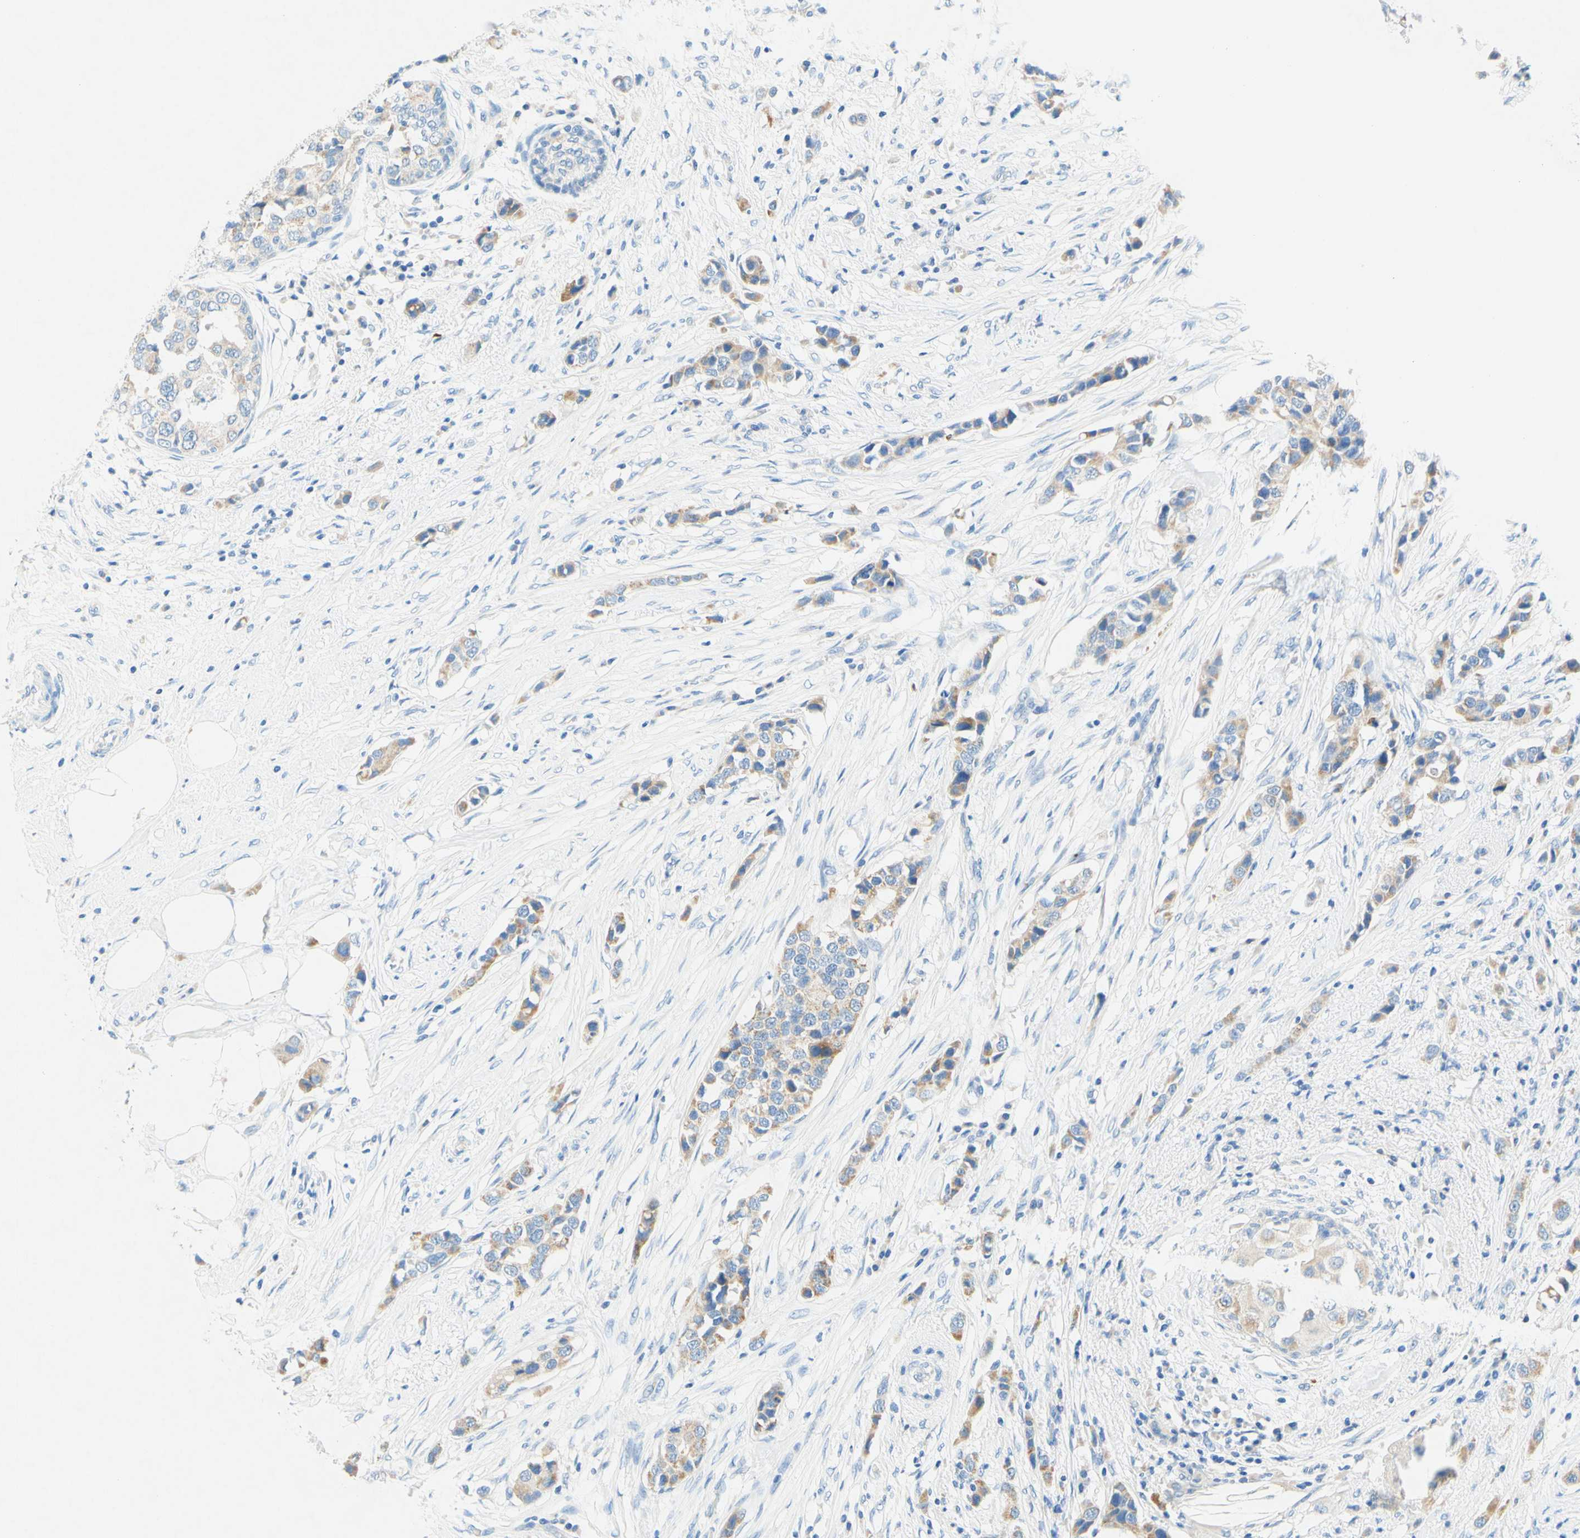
{"staining": {"intensity": "weak", "quantity": "25%-75%", "location": "cytoplasmic/membranous"}, "tissue": "breast cancer", "cell_type": "Tumor cells", "image_type": "cancer", "snomed": [{"axis": "morphology", "description": "Normal tissue, NOS"}, {"axis": "morphology", "description": "Duct carcinoma"}, {"axis": "topography", "description": "Breast"}], "caption": "Protein staining of breast cancer tissue shows weak cytoplasmic/membranous positivity in about 25%-75% of tumor cells. (Stains: DAB (3,3'-diaminobenzidine) in brown, nuclei in blue, Microscopy: brightfield microscopy at high magnification).", "gene": "SLC46A1", "patient": {"sex": "female", "age": 50}}